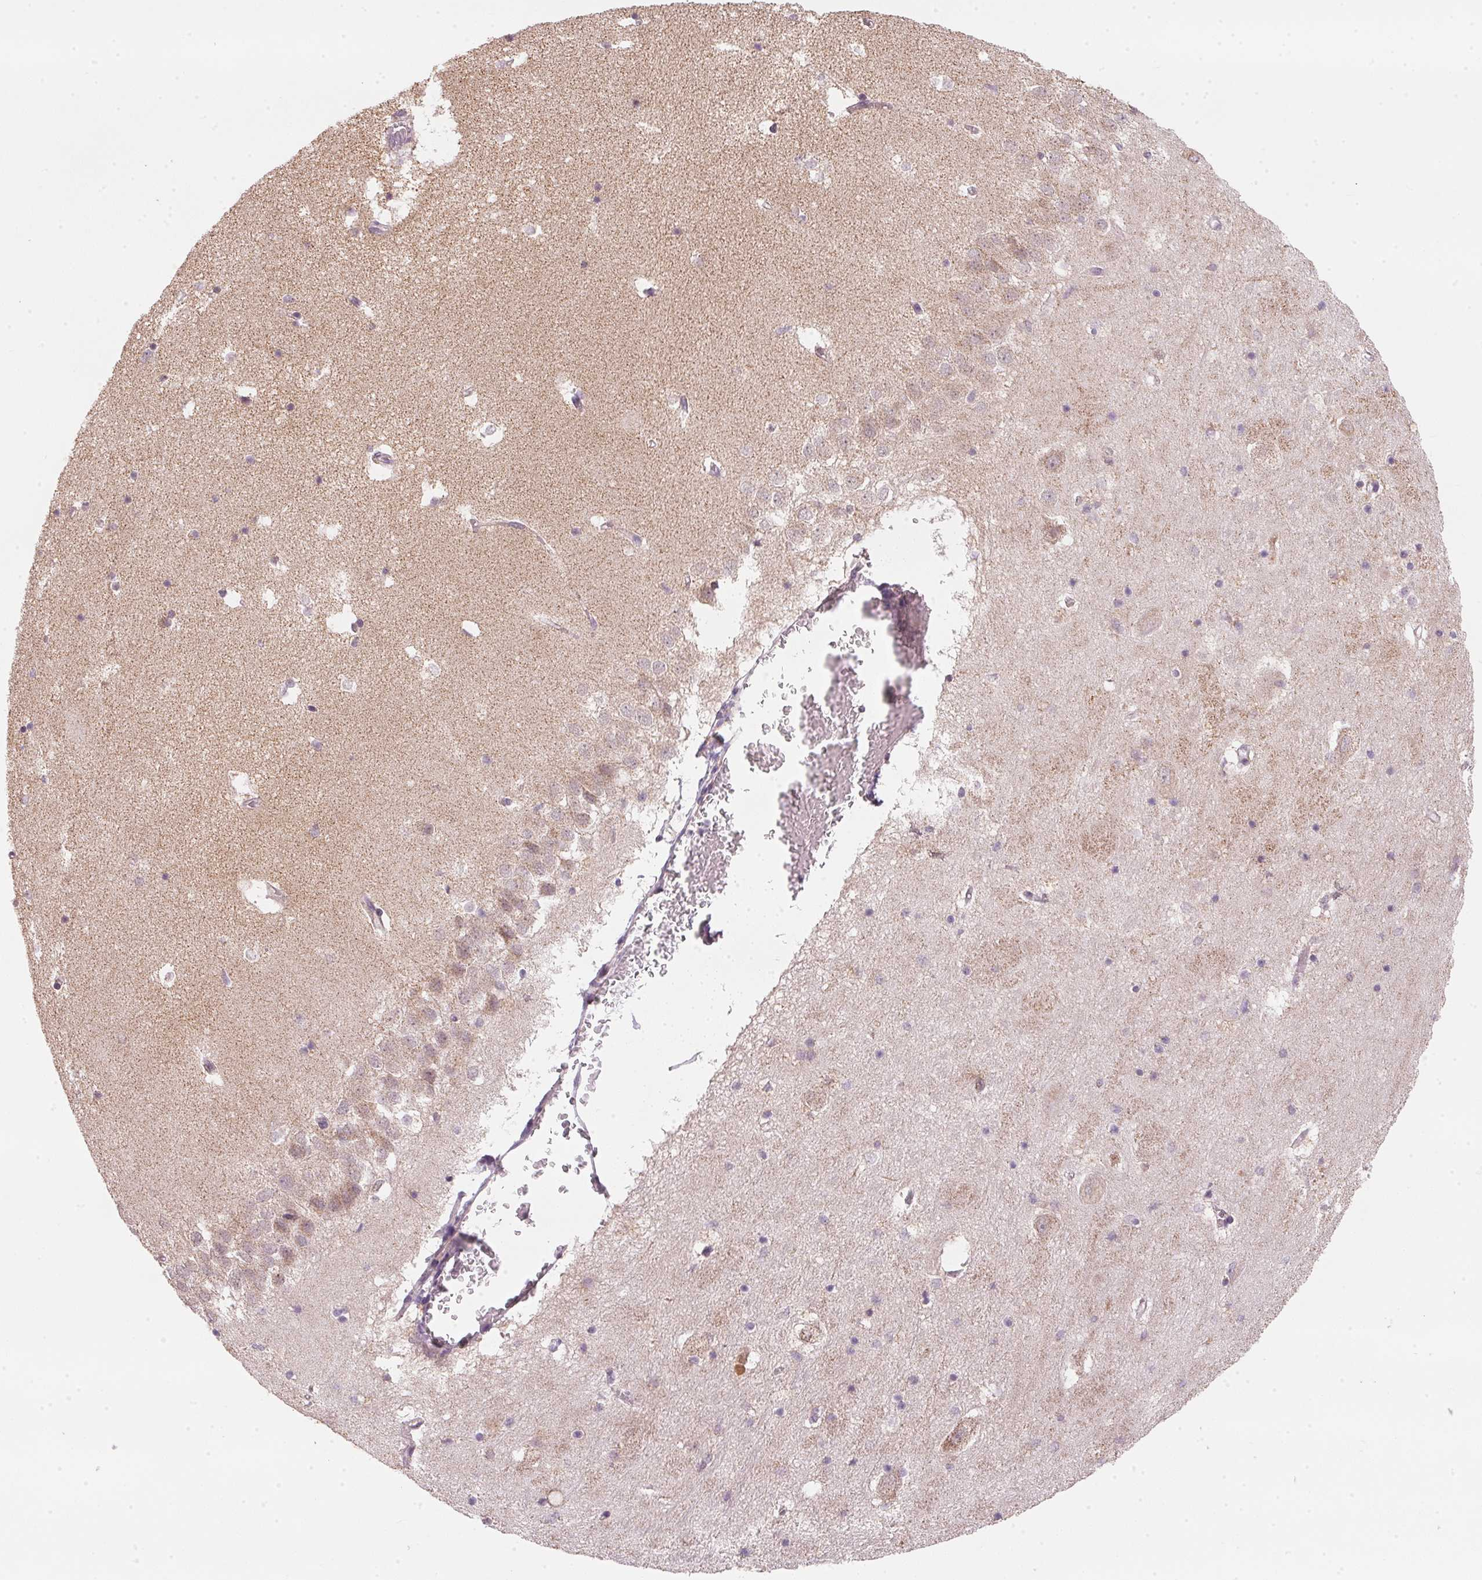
{"staining": {"intensity": "negative", "quantity": "none", "location": "none"}, "tissue": "hippocampus", "cell_type": "Glial cells", "image_type": "normal", "snomed": [{"axis": "morphology", "description": "Normal tissue, NOS"}, {"axis": "topography", "description": "Hippocampus"}], "caption": "Photomicrograph shows no protein positivity in glial cells of normal hippocampus. (DAB immunohistochemistry, high magnification).", "gene": "COQ7", "patient": {"sex": "male", "age": 58}}